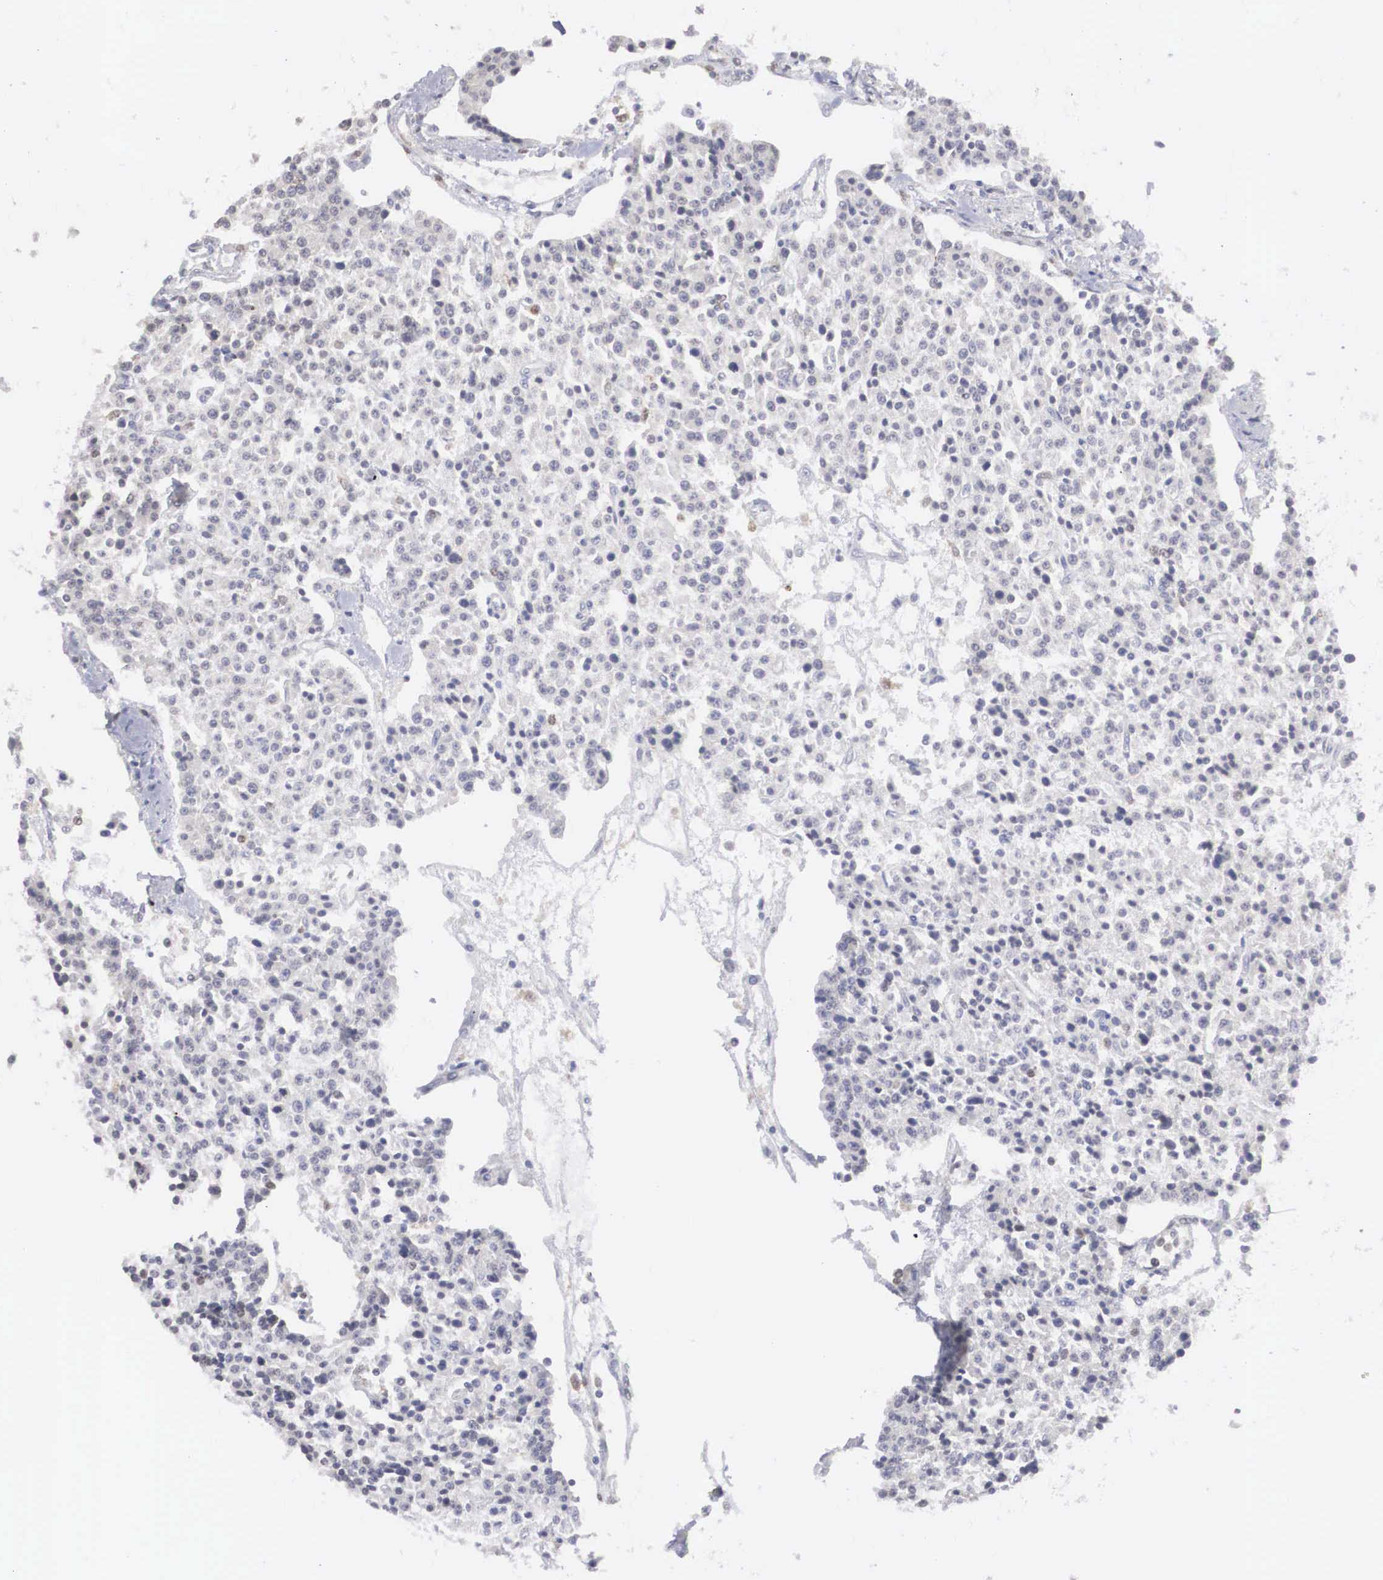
{"staining": {"intensity": "weak", "quantity": "<25%", "location": "nuclear"}, "tissue": "carcinoid", "cell_type": "Tumor cells", "image_type": "cancer", "snomed": [{"axis": "morphology", "description": "Carcinoid, malignant, NOS"}, {"axis": "topography", "description": "Stomach"}], "caption": "This is an immunohistochemistry image of human malignant carcinoid. There is no positivity in tumor cells.", "gene": "HMOX1", "patient": {"sex": "female", "age": 76}}